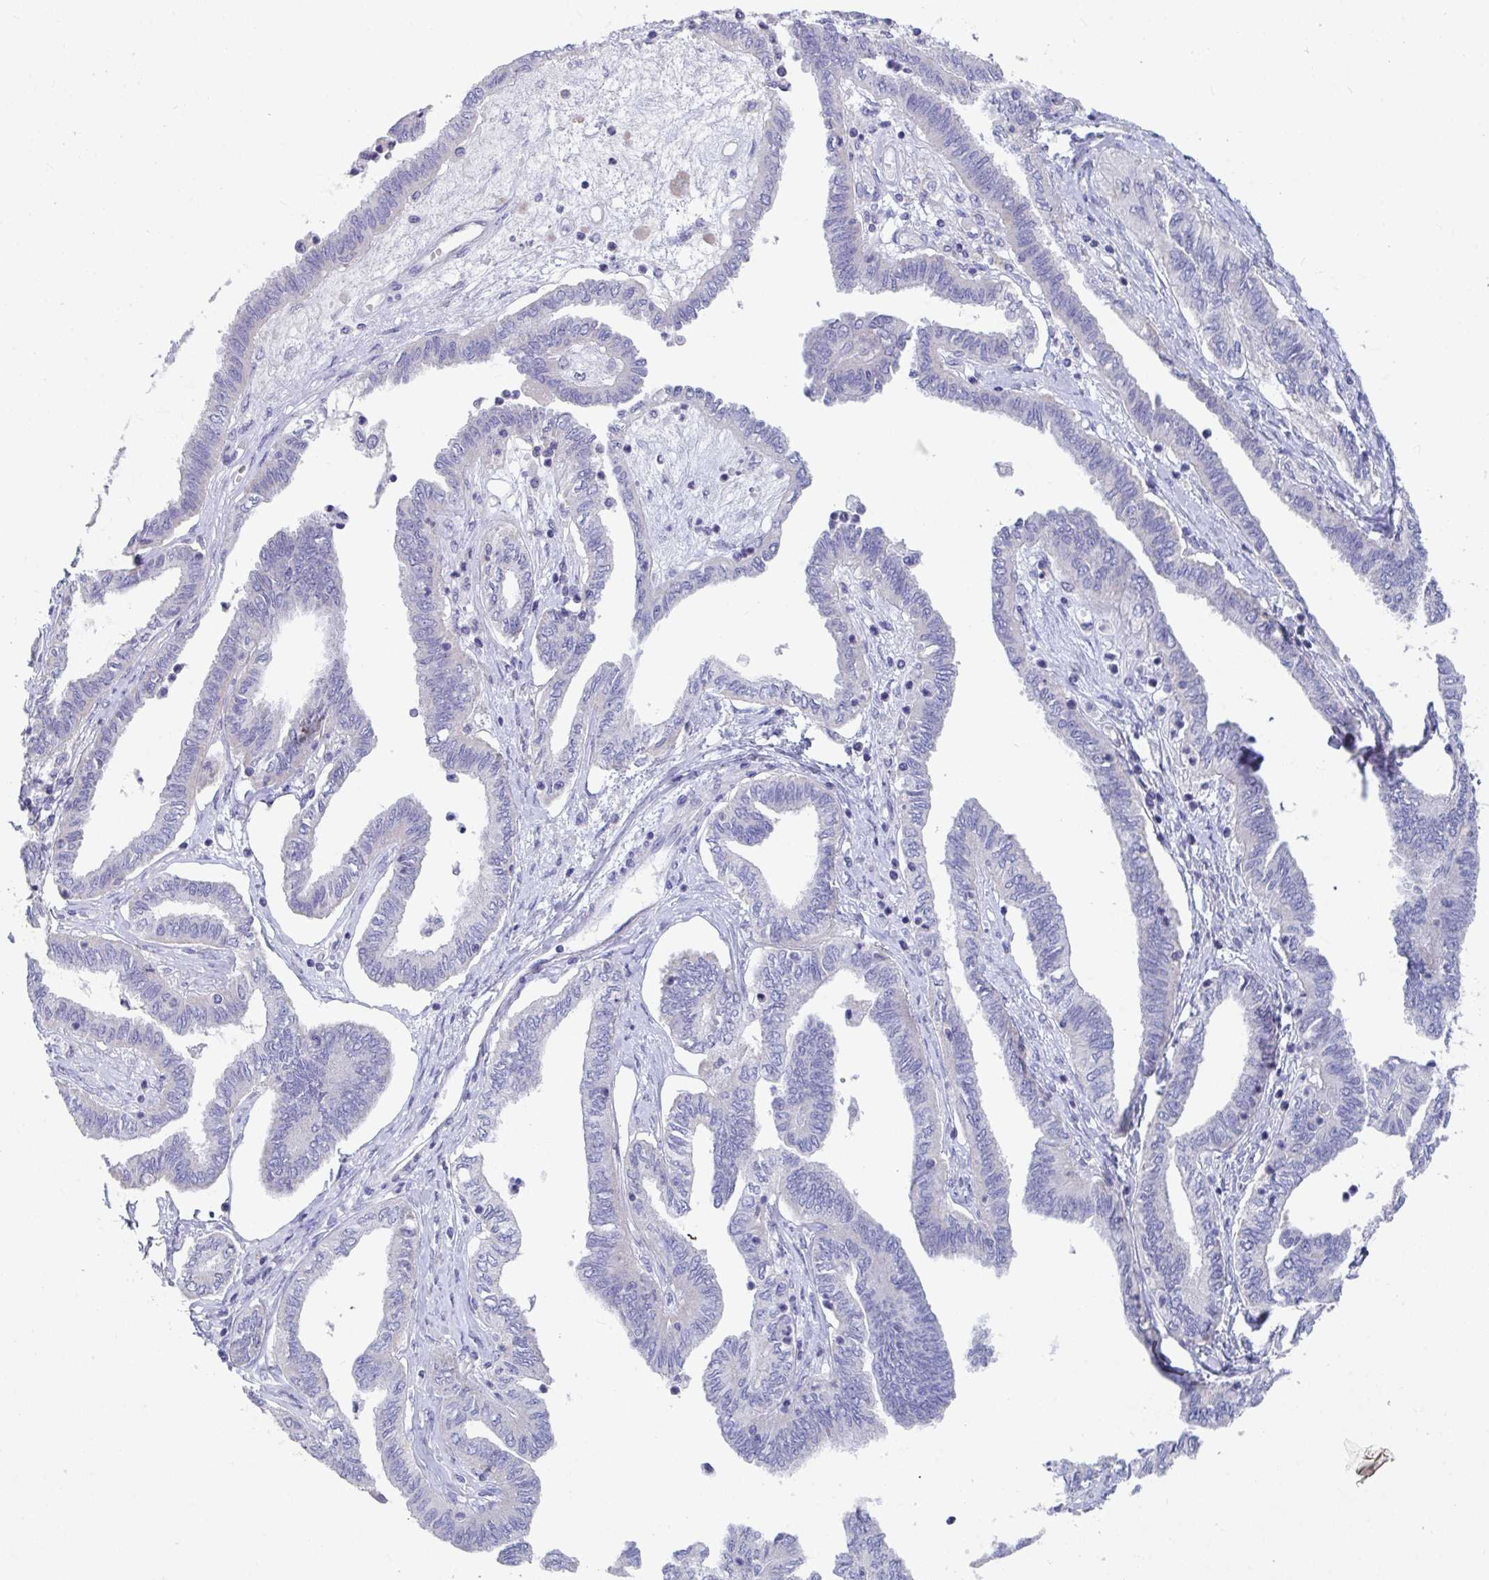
{"staining": {"intensity": "negative", "quantity": "none", "location": "none"}, "tissue": "ovarian cancer", "cell_type": "Tumor cells", "image_type": "cancer", "snomed": [{"axis": "morphology", "description": "Carcinoma, endometroid"}, {"axis": "topography", "description": "Ovary"}], "caption": "Human ovarian endometroid carcinoma stained for a protein using immunohistochemistry demonstrates no staining in tumor cells.", "gene": "ZNF561", "patient": {"sex": "female", "age": 70}}